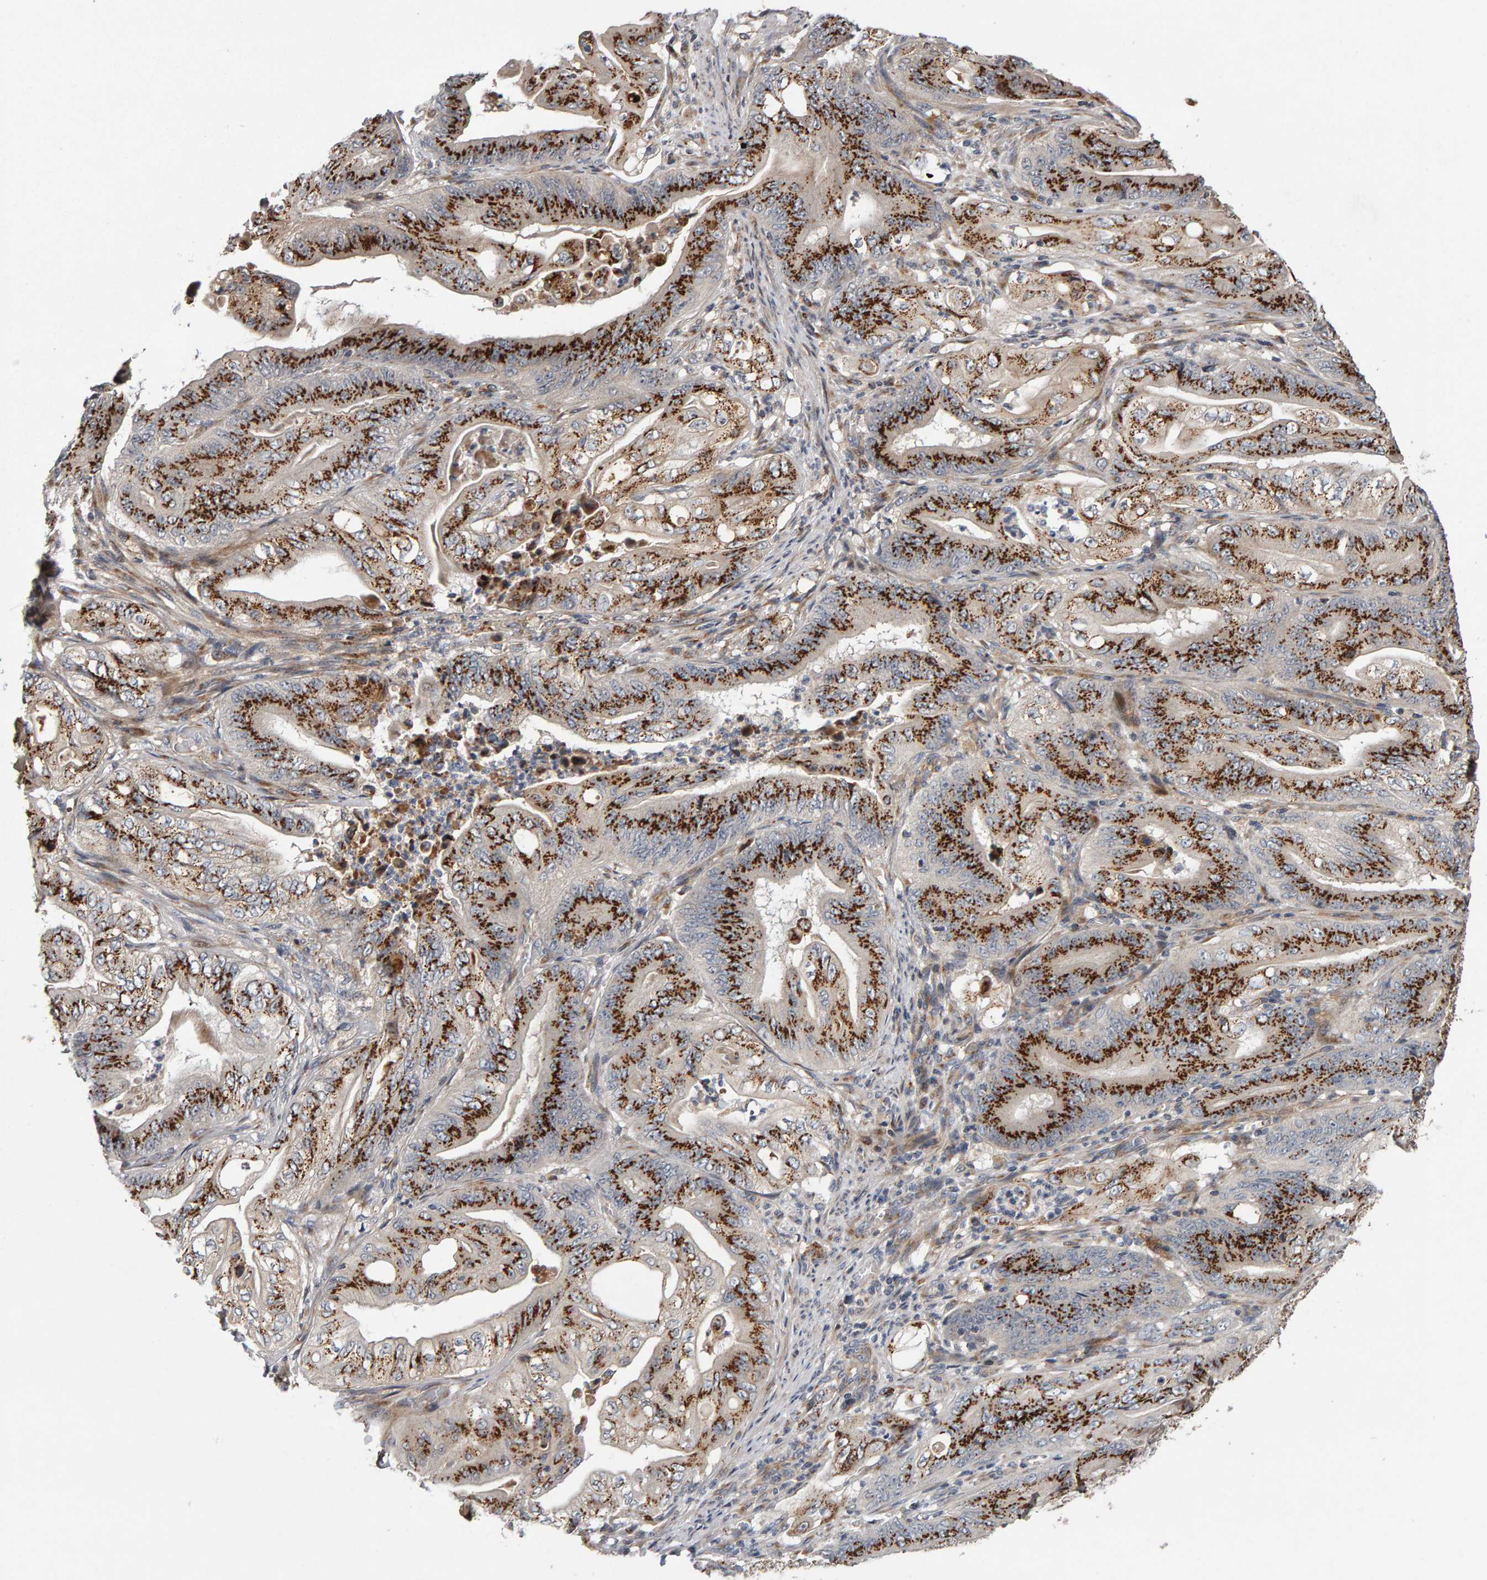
{"staining": {"intensity": "strong", "quantity": ">75%", "location": "cytoplasmic/membranous"}, "tissue": "stomach cancer", "cell_type": "Tumor cells", "image_type": "cancer", "snomed": [{"axis": "morphology", "description": "Adenocarcinoma, NOS"}, {"axis": "topography", "description": "Stomach"}], "caption": "The micrograph exhibits a brown stain indicating the presence of a protein in the cytoplasmic/membranous of tumor cells in stomach adenocarcinoma. The staining was performed using DAB, with brown indicating positive protein expression. Nuclei are stained blue with hematoxylin.", "gene": "CANT1", "patient": {"sex": "female", "age": 73}}